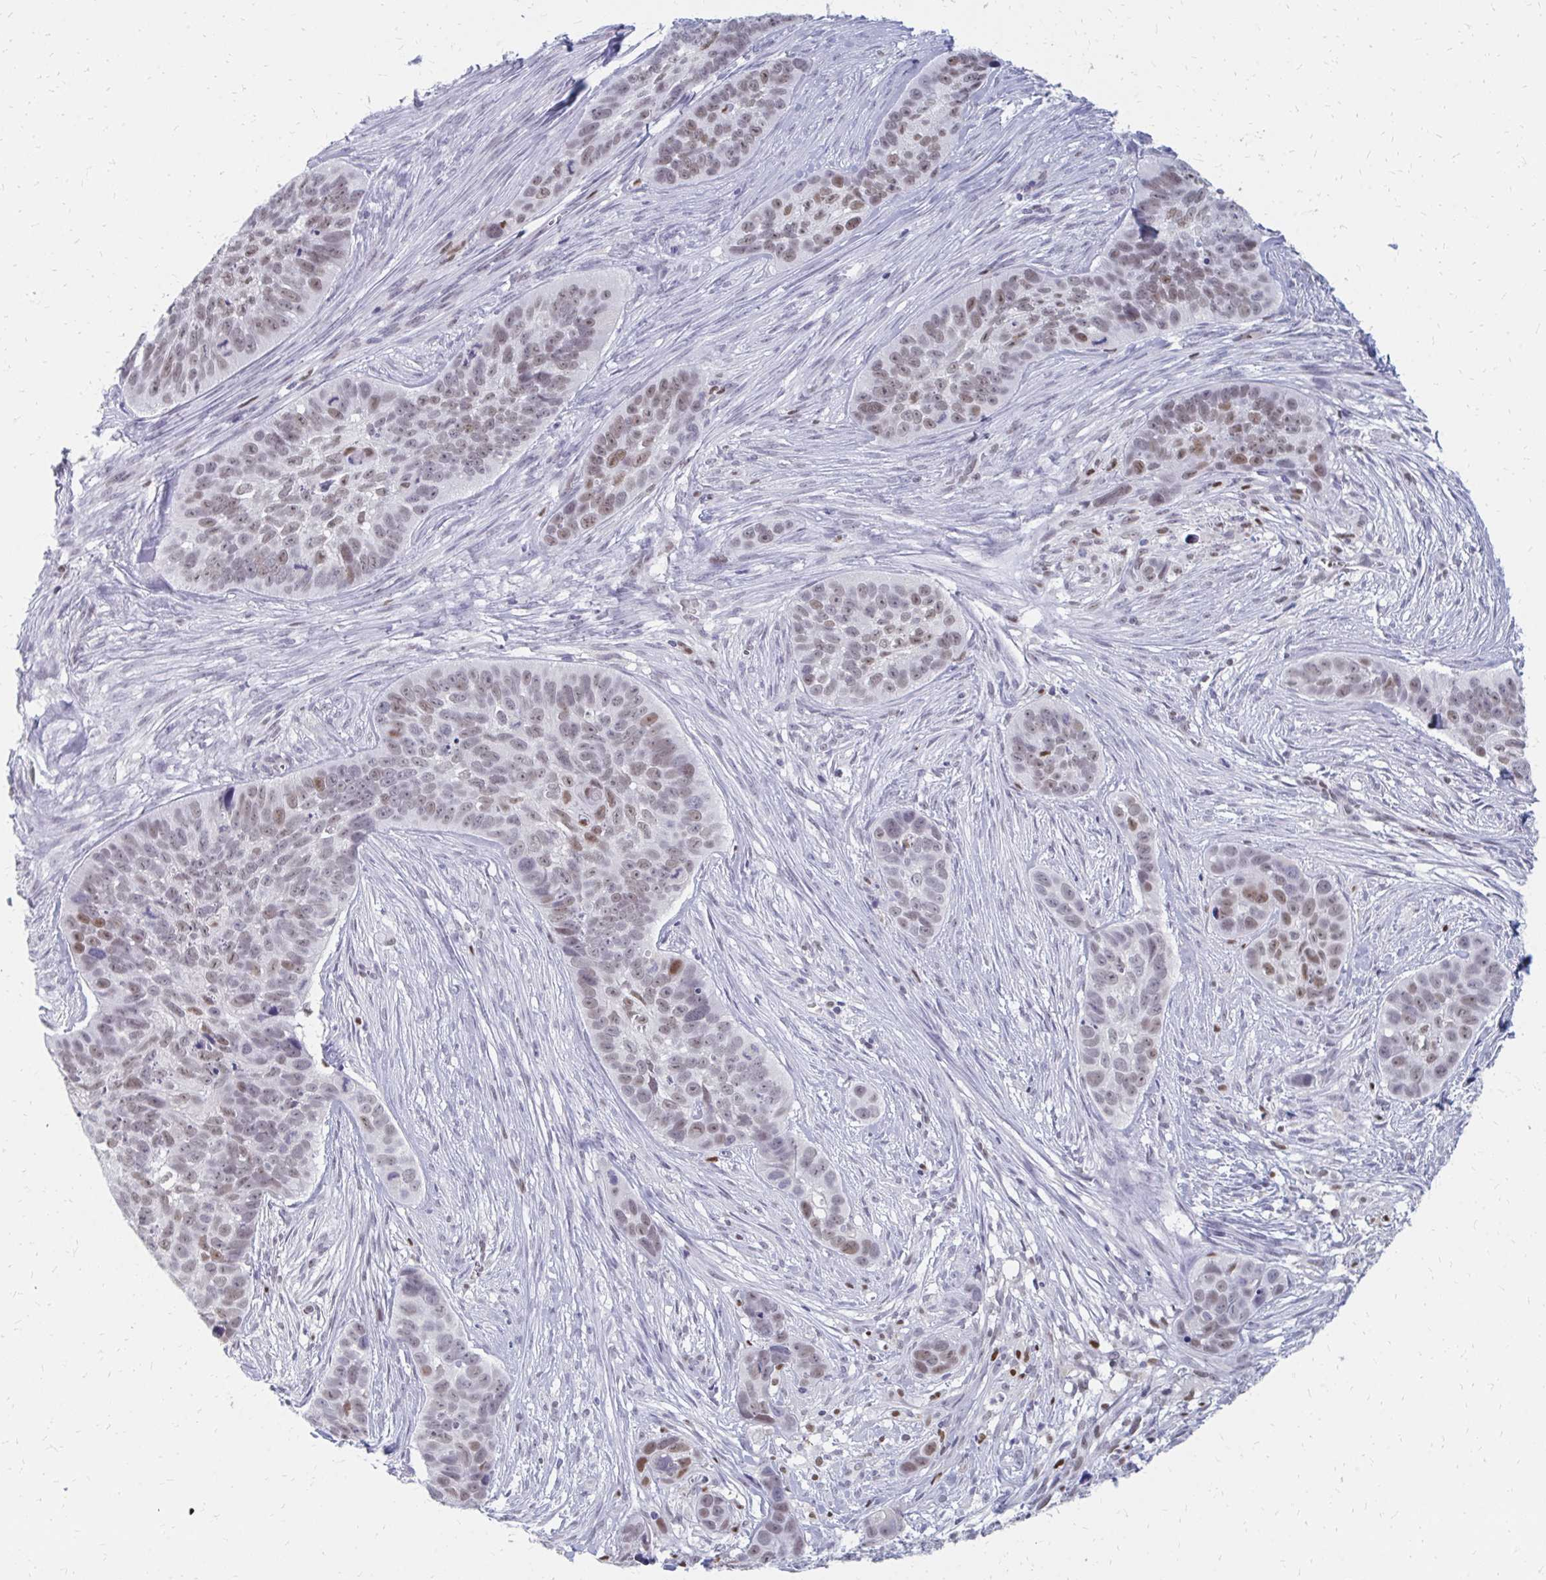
{"staining": {"intensity": "weak", "quantity": ">75%", "location": "nuclear"}, "tissue": "skin cancer", "cell_type": "Tumor cells", "image_type": "cancer", "snomed": [{"axis": "morphology", "description": "Basal cell carcinoma"}, {"axis": "topography", "description": "Skin"}], "caption": "Basal cell carcinoma (skin) tissue displays weak nuclear staining in about >75% of tumor cells, visualized by immunohistochemistry.", "gene": "PLK3", "patient": {"sex": "female", "age": 82}}